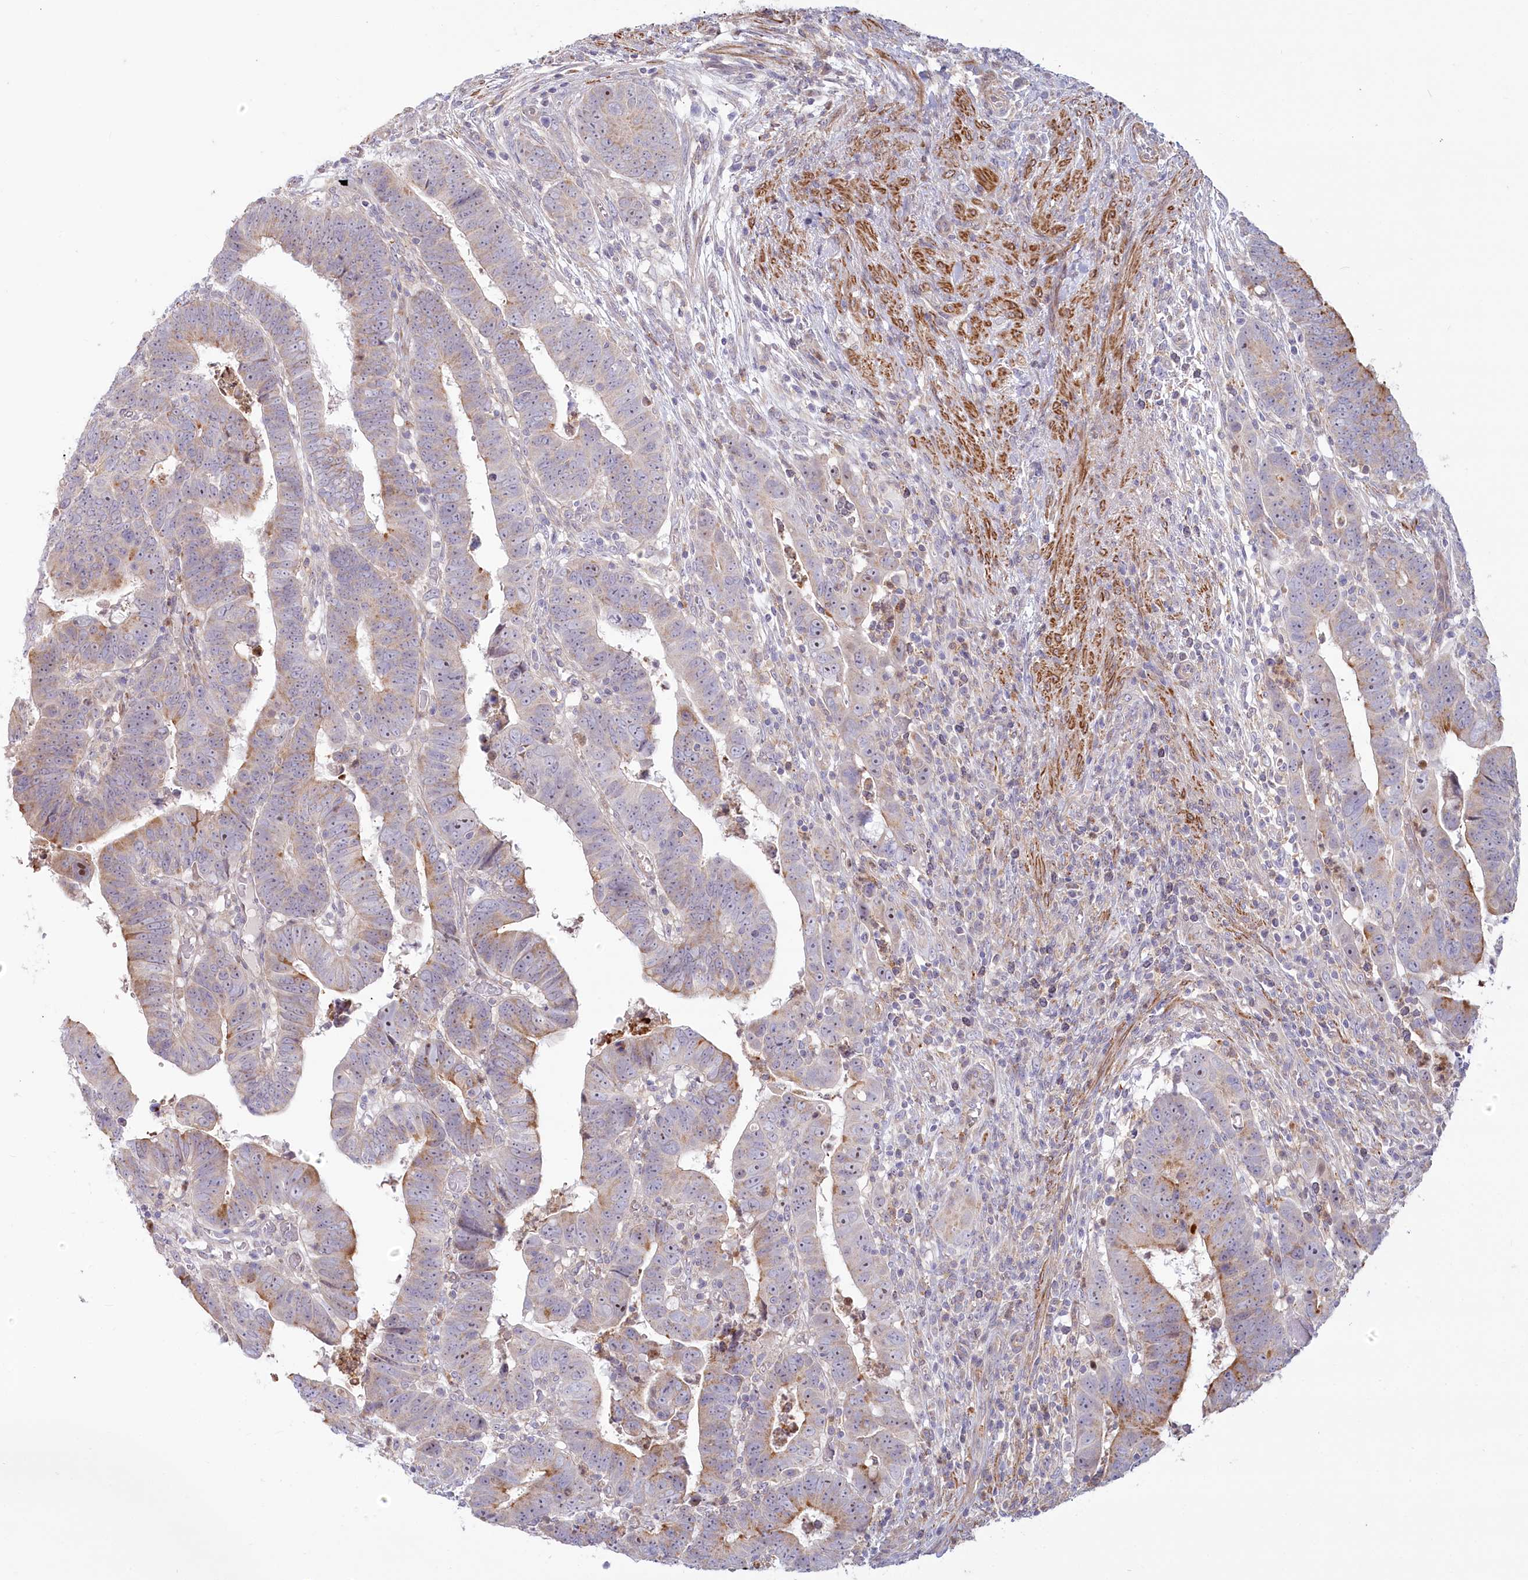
{"staining": {"intensity": "moderate", "quantity": "<25%", "location": "cytoplasmic/membranous"}, "tissue": "colorectal cancer", "cell_type": "Tumor cells", "image_type": "cancer", "snomed": [{"axis": "morphology", "description": "Normal tissue, NOS"}, {"axis": "morphology", "description": "Adenocarcinoma, NOS"}, {"axis": "topography", "description": "Rectum"}], "caption": "Tumor cells show low levels of moderate cytoplasmic/membranous staining in about <25% of cells in human colorectal cancer (adenocarcinoma). (DAB IHC, brown staining for protein, blue staining for nuclei).", "gene": "MTG1", "patient": {"sex": "female", "age": 65}}